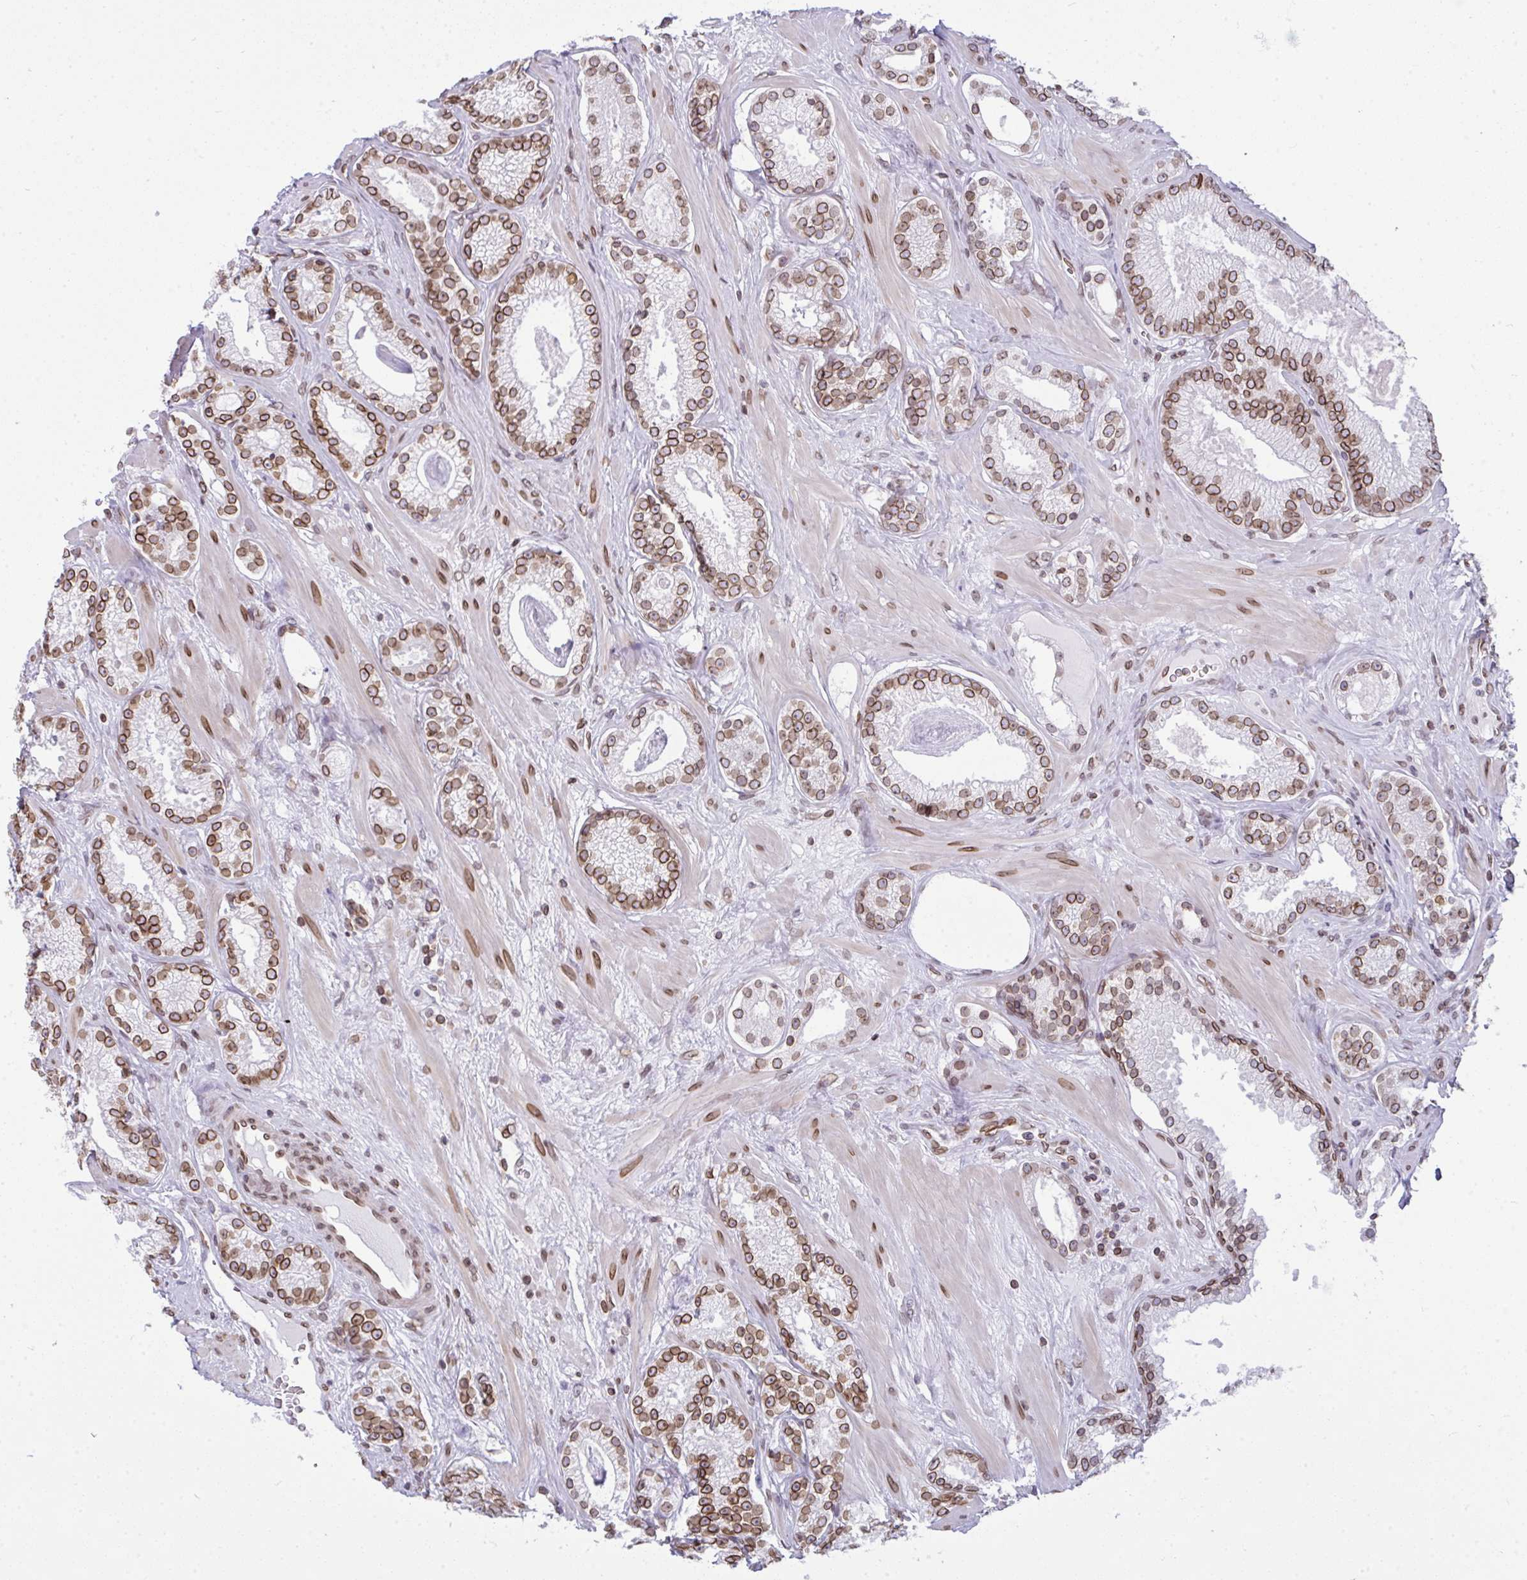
{"staining": {"intensity": "moderate", "quantity": ">75%", "location": "cytoplasmic/membranous,nuclear"}, "tissue": "prostate cancer", "cell_type": "Tumor cells", "image_type": "cancer", "snomed": [{"axis": "morphology", "description": "Adenocarcinoma, High grade"}, {"axis": "topography", "description": "Prostate"}], "caption": "A micrograph of human prostate high-grade adenocarcinoma stained for a protein exhibits moderate cytoplasmic/membranous and nuclear brown staining in tumor cells. The staining was performed using DAB (3,3'-diaminobenzidine) to visualize the protein expression in brown, while the nuclei were stained in blue with hematoxylin (Magnification: 20x).", "gene": "LMNB2", "patient": {"sex": "male", "age": 66}}